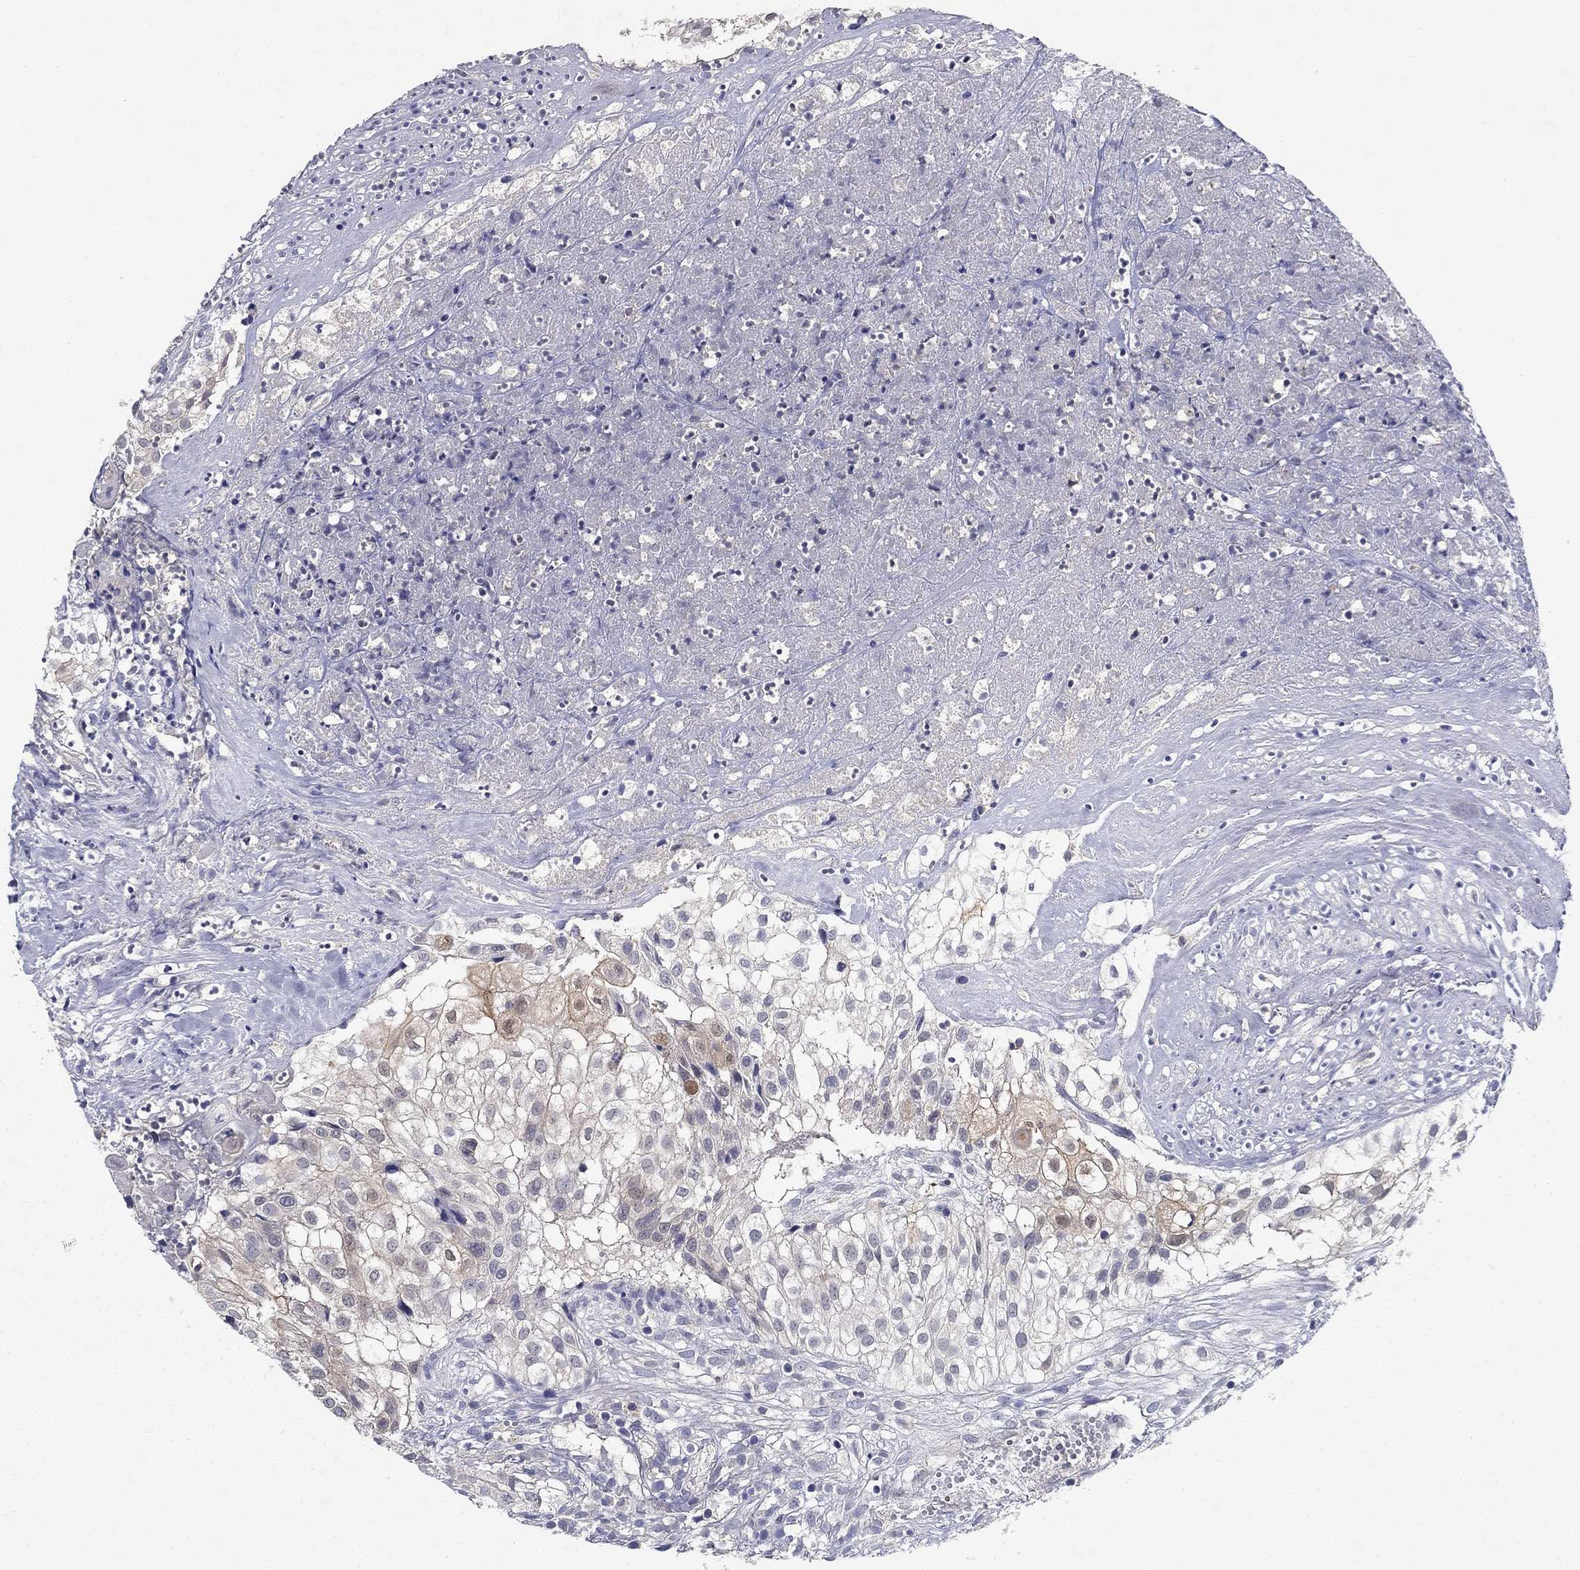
{"staining": {"intensity": "moderate", "quantity": "<25%", "location": "cytoplasmic/membranous"}, "tissue": "urothelial cancer", "cell_type": "Tumor cells", "image_type": "cancer", "snomed": [{"axis": "morphology", "description": "Urothelial carcinoma, High grade"}, {"axis": "topography", "description": "Urinary bladder"}], "caption": "Immunohistochemical staining of human urothelial cancer demonstrates low levels of moderate cytoplasmic/membranous protein expression in about <25% of tumor cells. The staining was performed using DAB, with brown indicating positive protein expression. Nuclei are stained blue with hematoxylin.", "gene": "GLTP", "patient": {"sex": "female", "age": 79}}